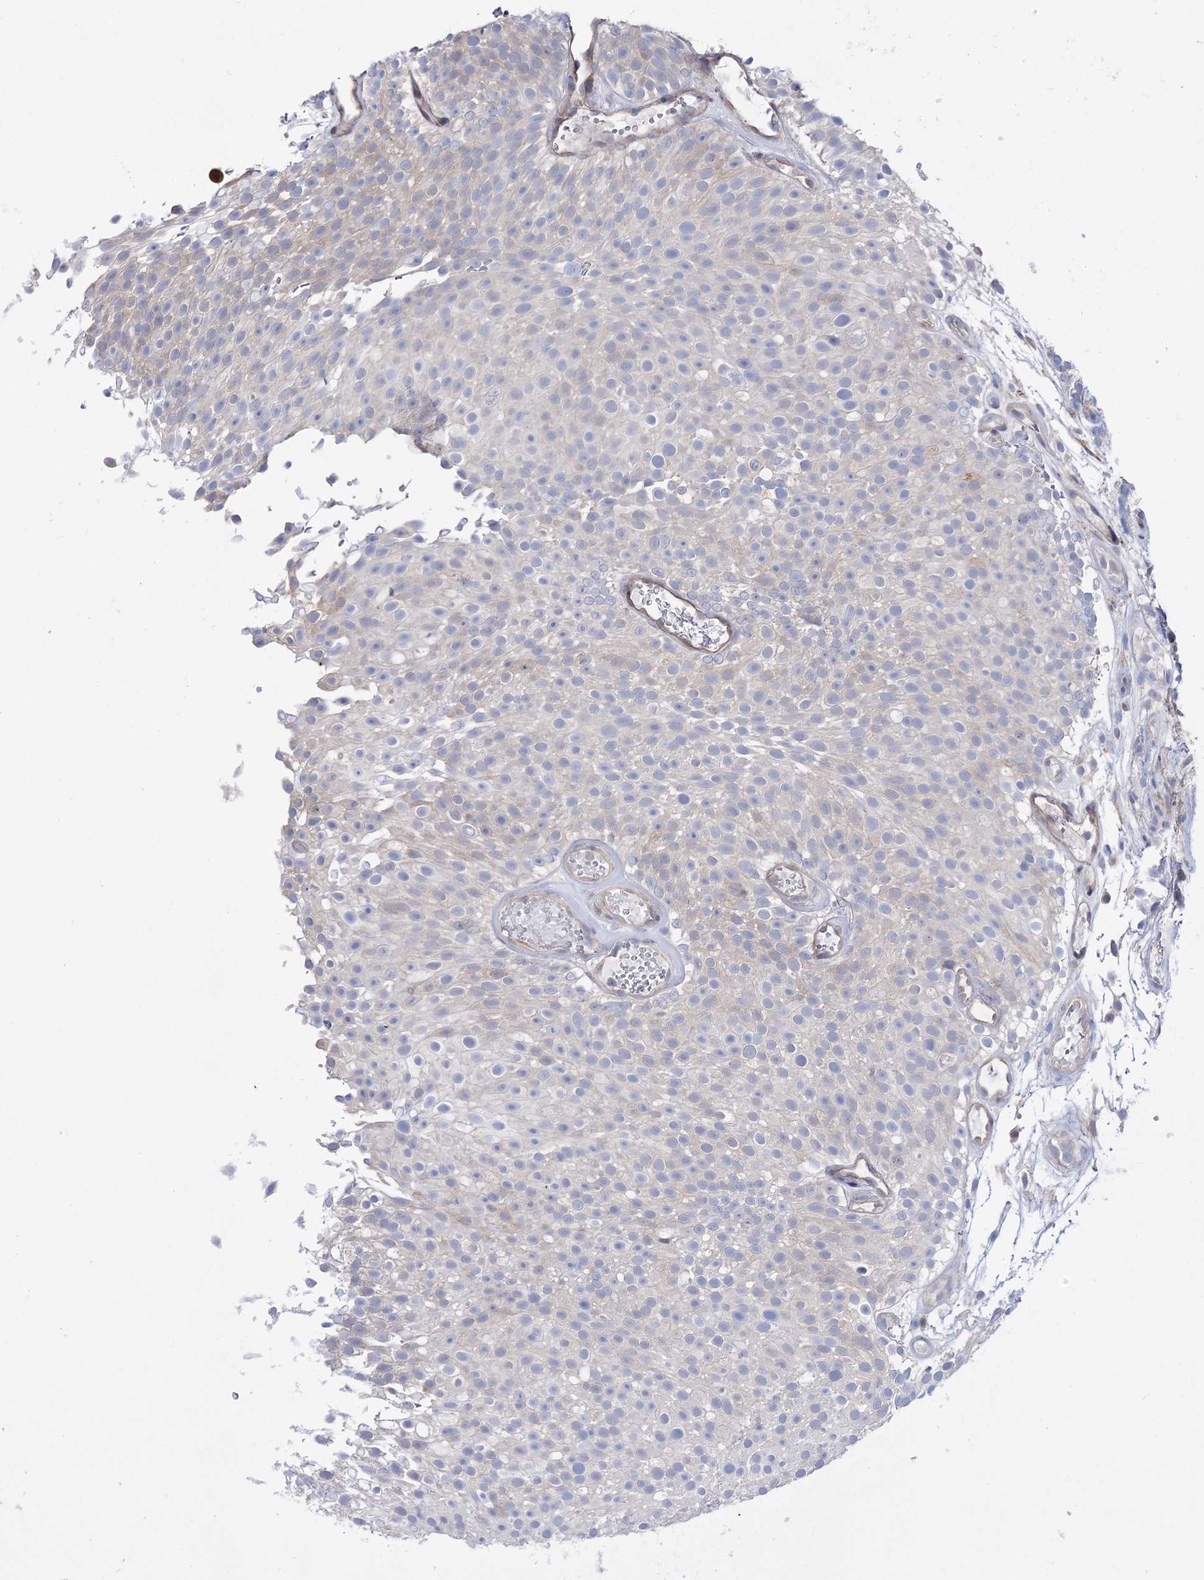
{"staining": {"intensity": "negative", "quantity": "none", "location": "none"}, "tissue": "urothelial cancer", "cell_type": "Tumor cells", "image_type": "cancer", "snomed": [{"axis": "morphology", "description": "Urothelial carcinoma, Low grade"}, {"axis": "topography", "description": "Urinary bladder"}], "caption": "High magnification brightfield microscopy of urothelial cancer stained with DAB (3,3'-diaminobenzidine) (brown) and counterstained with hematoxylin (blue): tumor cells show no significant staining.", "gene": "PTER", "patient": {"sex": "male", "age": 78}}